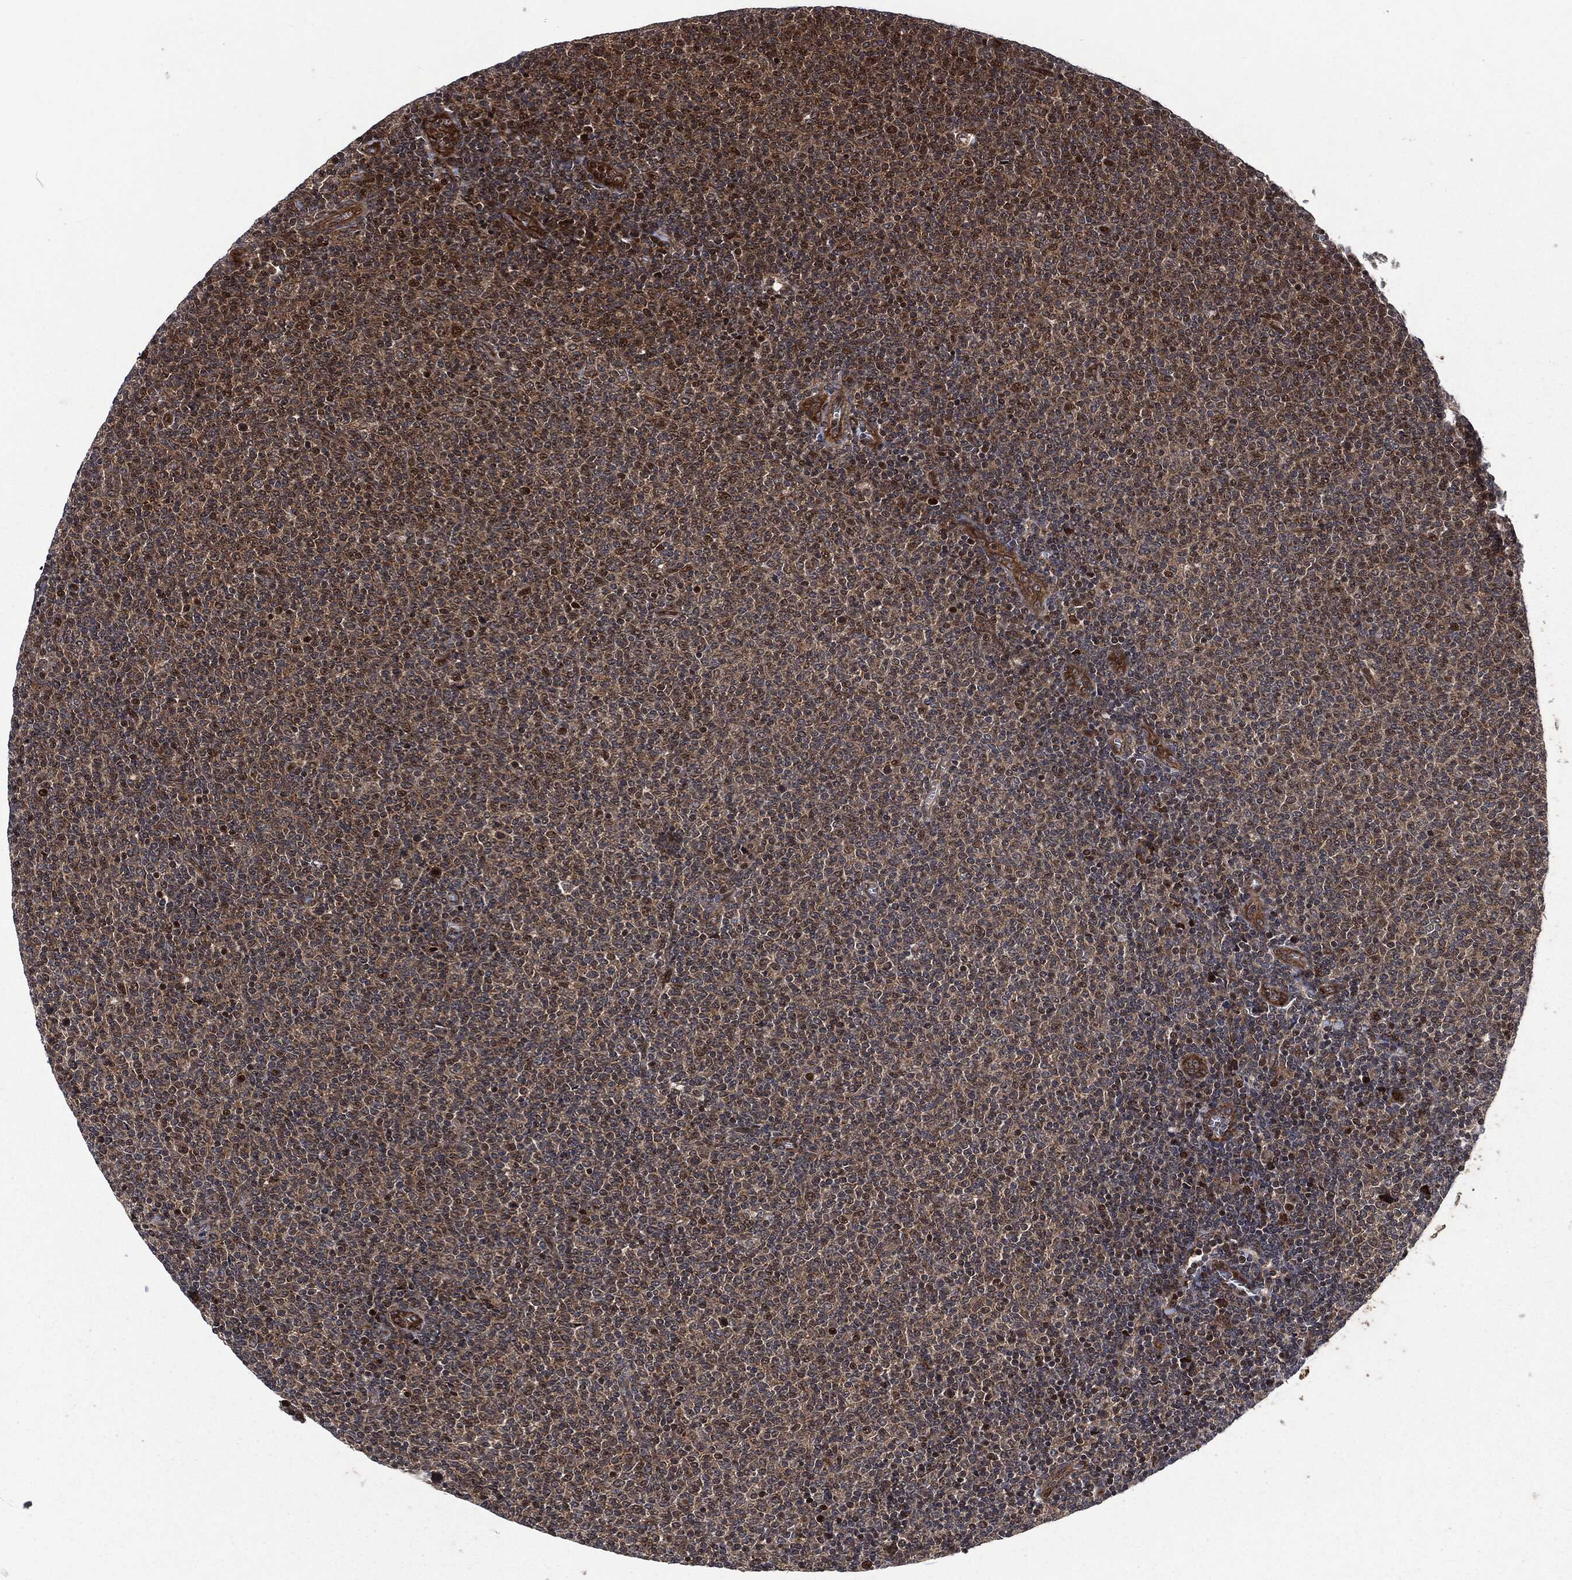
{"staining": {"intensity": "moderate", "quantity": "25%-75%", "location": "cytoplasmic/membranous"}, "tissue": "lymphoma", "cell_type": "Tumor cells", "image_type": "cancer", "snomed": [{"axis": "morphology", "description": "Malignant lymphoma, non-Hodgkin's type, Low grade"}, {"axis": "topography", "description": "Lymph node"}], "caption": "The image demonstrates immunohistochemical staining of low-grade malignant lymphoma, non-Hodgkin's type. There is moderate cytoplasmic/membranous expression is present in about 25%-75% of tumor cells.", "gene": "CMPK2", "patient": {"sex": "male", "age": 52}}